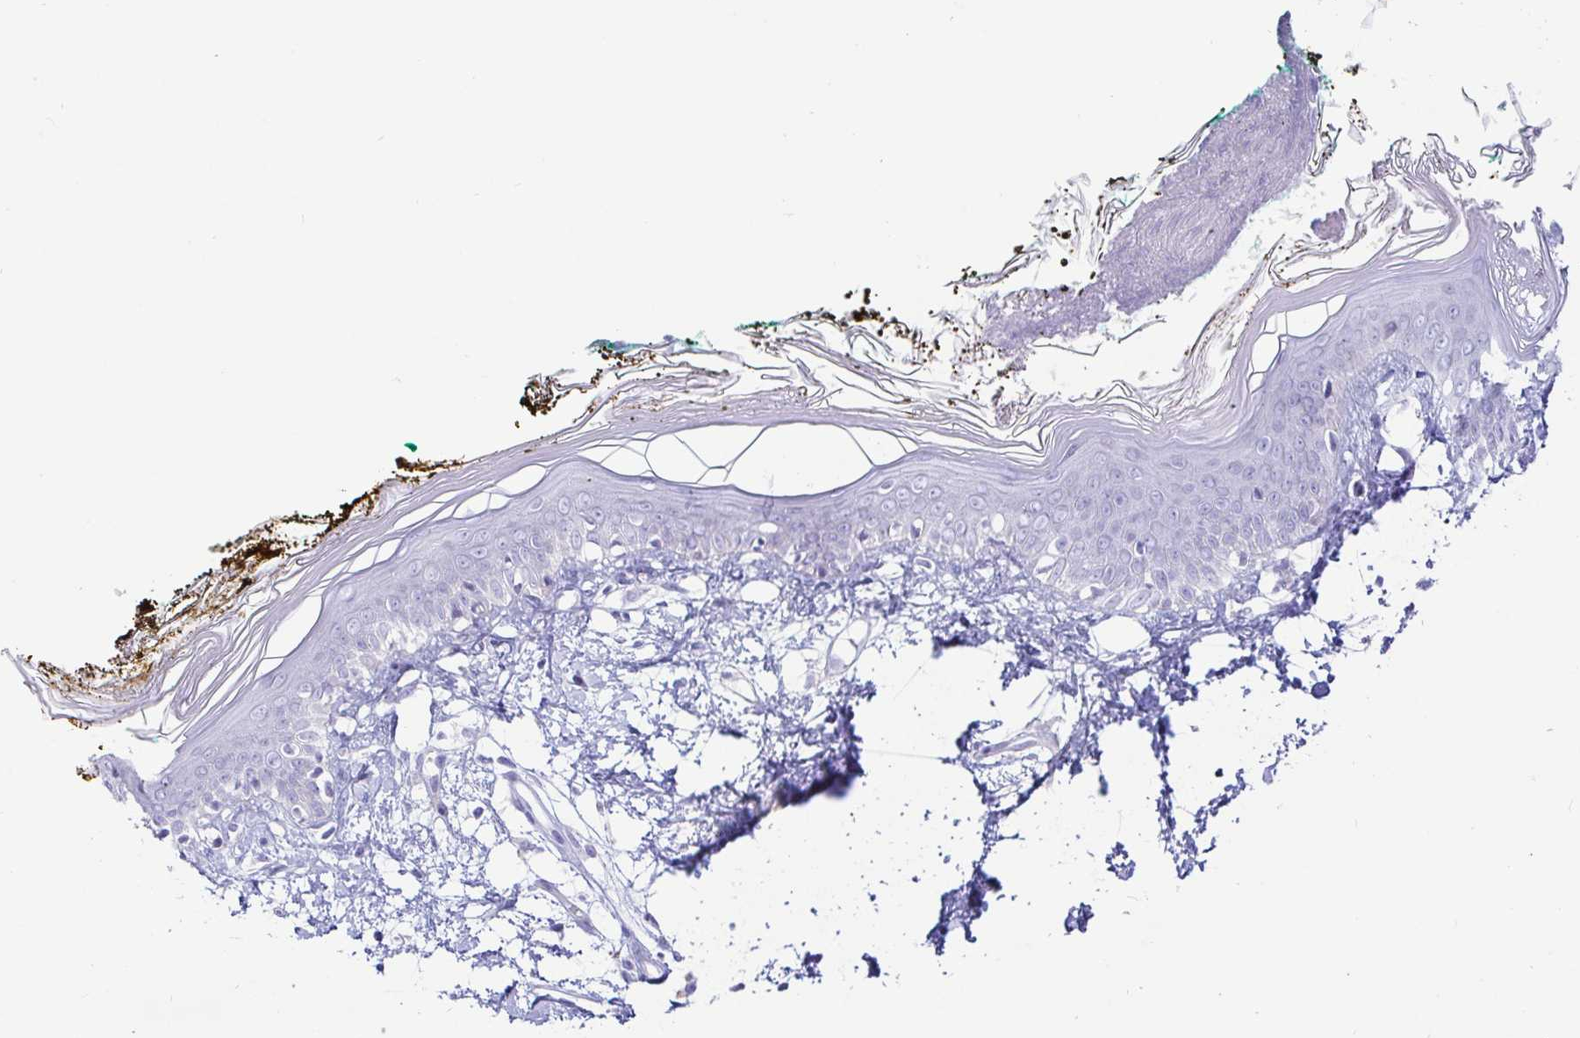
{"staining": {"intensity": "negative", "quantity": "none", "location": "none"}, "tissue": "skin", "cell_type": "Fibroblasts", "image_type": "normal", "snomed": [{"axis": "morphology", "description": "Normal tissue, NOS"}, {"axis": "topography", "description": "Skin"}], "caption": "The IHC image has no significant staining in fibroblasts of skin. Nuclei are stained in blue.", "gene": "PINLYP", "patient": {"sex": "female", "age": 34}}